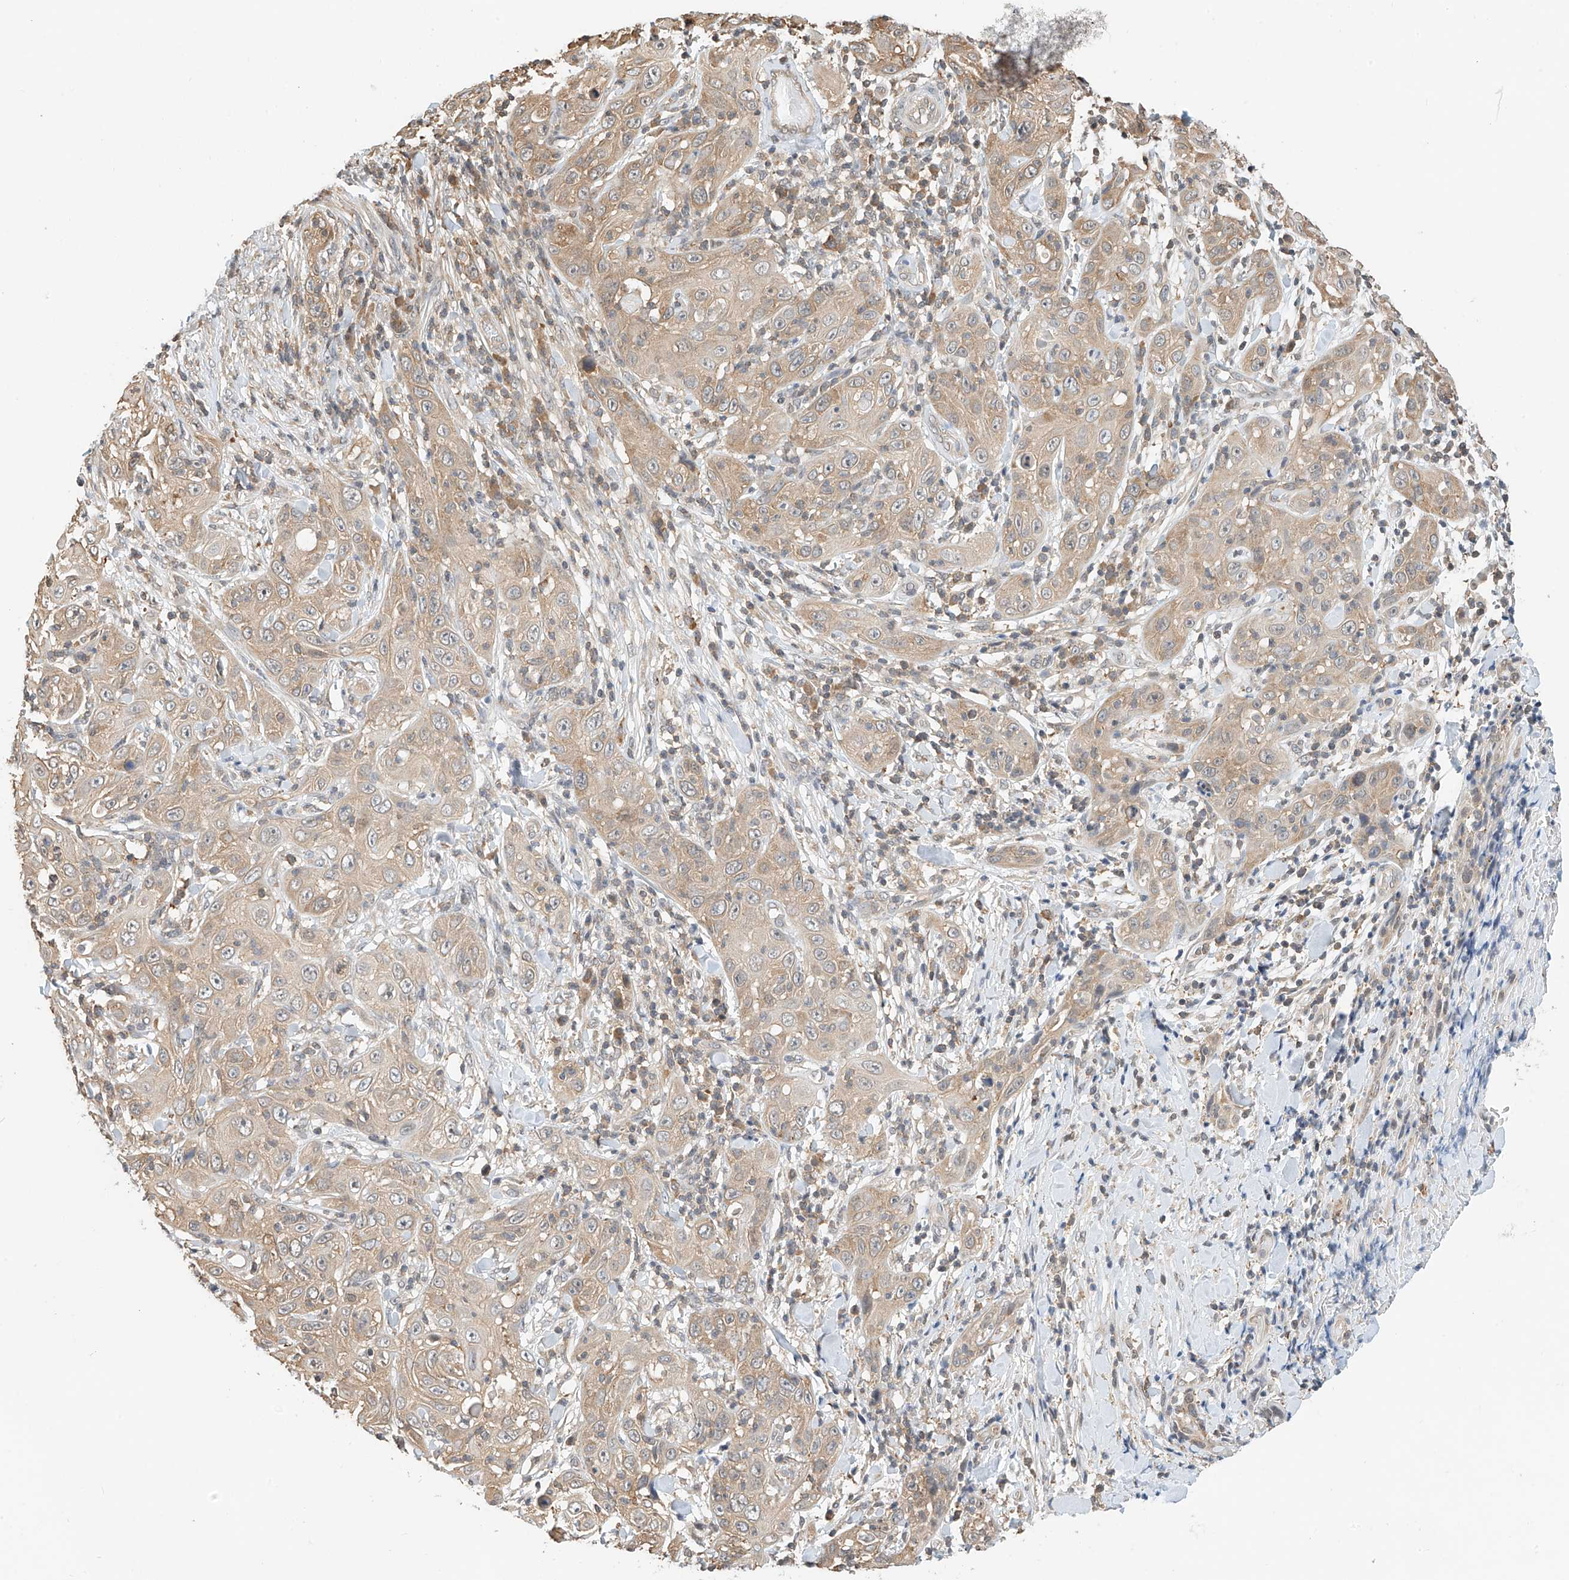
{"staining": {"intensity": "moderate", "quantity": ">75%", "location": "cytoplasmic/membranous"}, "tissue": "skin cancer", "cell_type": "Tumor cells", "image_type": "cancer", "snomed": [{"axis": "morphology", "description": "Squamous cell carcinoma, NOS"}, {"axis": "topography", "description": "Skin"}], "caption": "Immunohistochemistry (IHC) of human skin squamous cell carcinoma demonstrates medium levels of moderate cytoplasmic/membranous positivity in about >75% of tumor cells. (DAB (3,3'-diaminobenzidine) IHC, brown staining for protein, blue staining for nuclei).", "gene": "PPA2", "patient": {"sex": "female", "age": 88}}